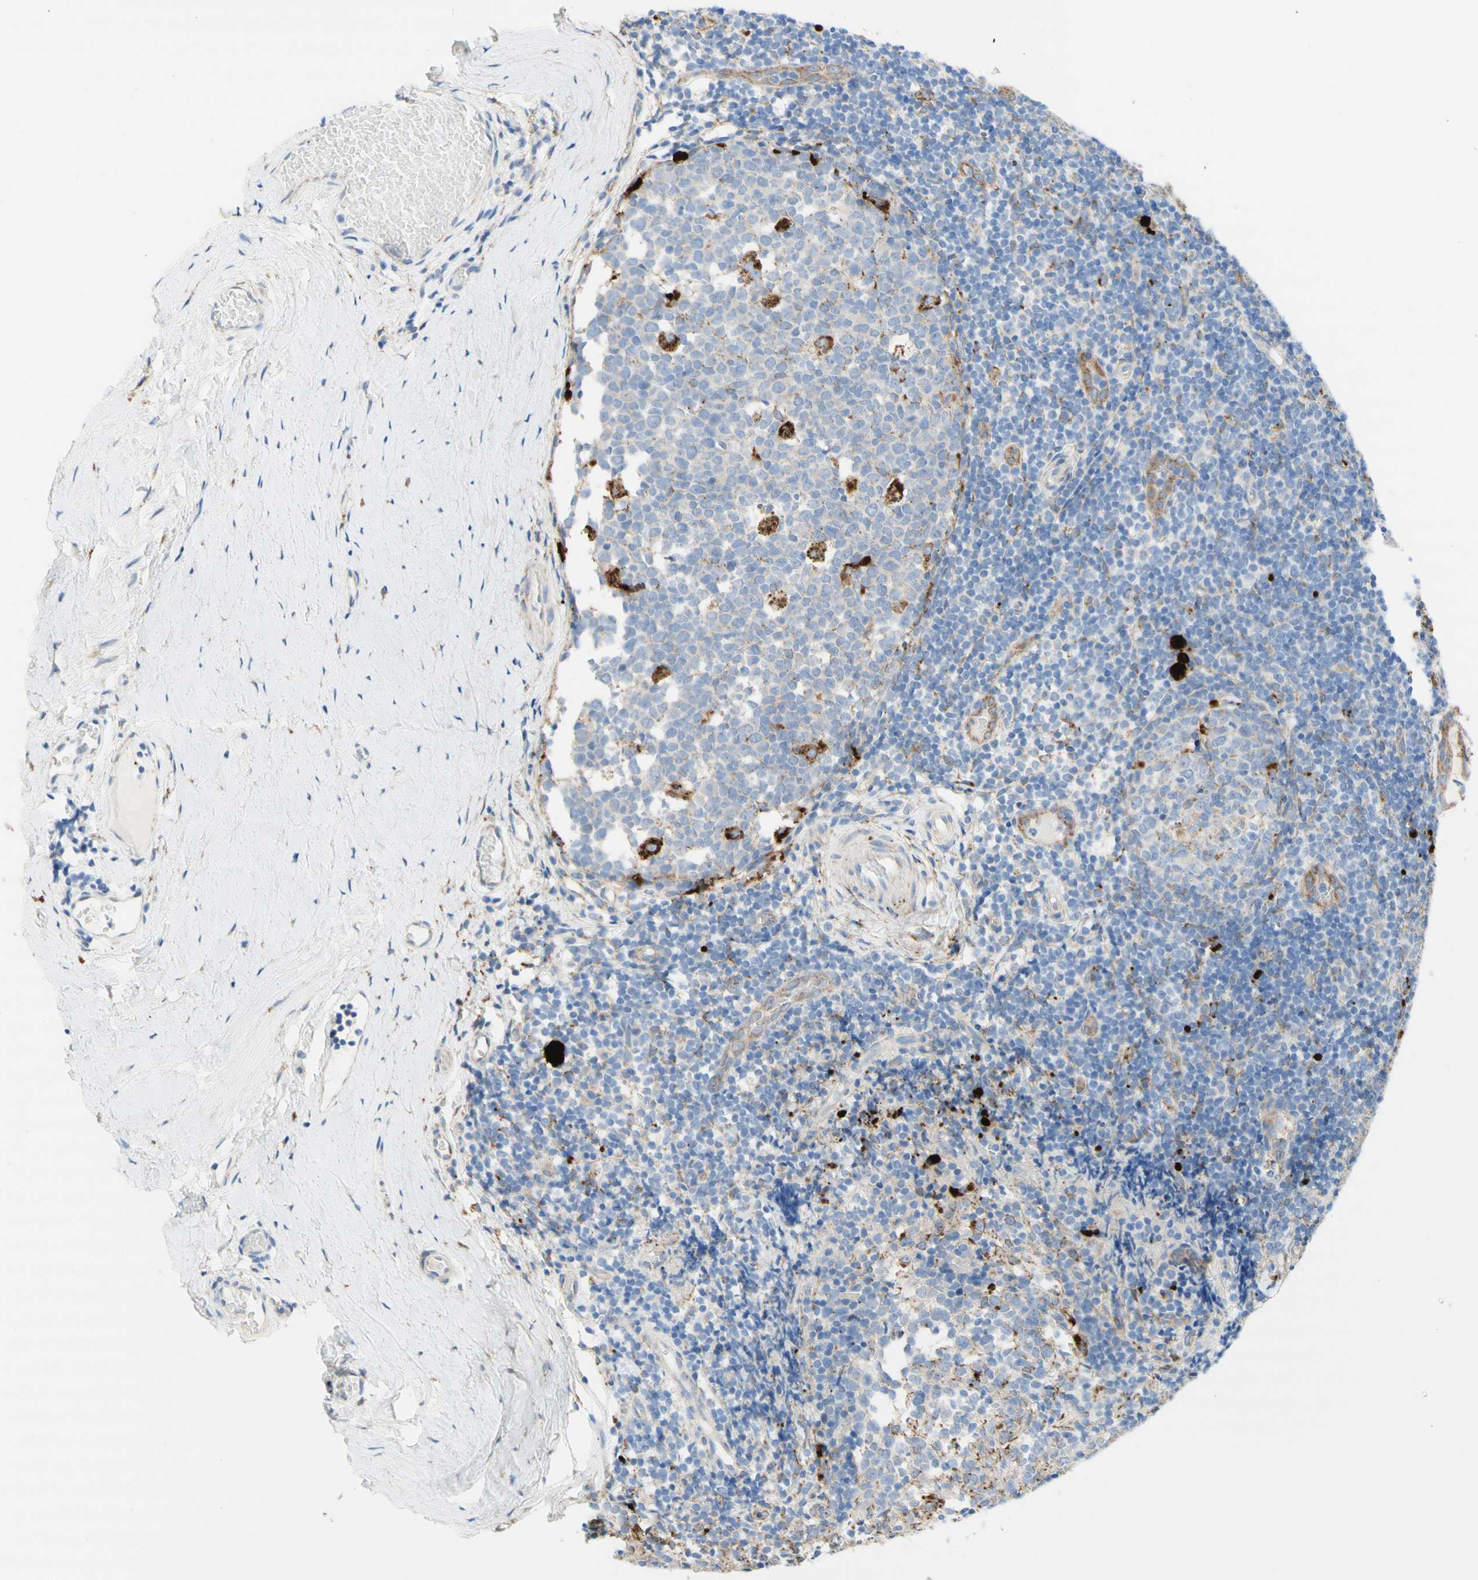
{"staining": {"intensity": "strong", "quantity": "<25%", "location": "cytoplasmic/membranous"}, "tissue": "tonsil", "cell_type": "Germinal center cells", "image_type": "normal", "snomed": [{"axis": "morphology", "description": "Normal tissue, NOS"}, {"axis": "topography", "description": "Tonsil"}], "caption": "Protein expression analysis of normal tonsil demonstrates strong cytoplasmic/membranous expression in approximately <25% of germinal center cells. (Stains: DAB (3,3'-diaminobenzidine) in brown, nuclei in blue, Microscopy: brightfield microscopy at high magnification).", "gene": "URB2", "patient": {"sex": "female", "age": 19}}